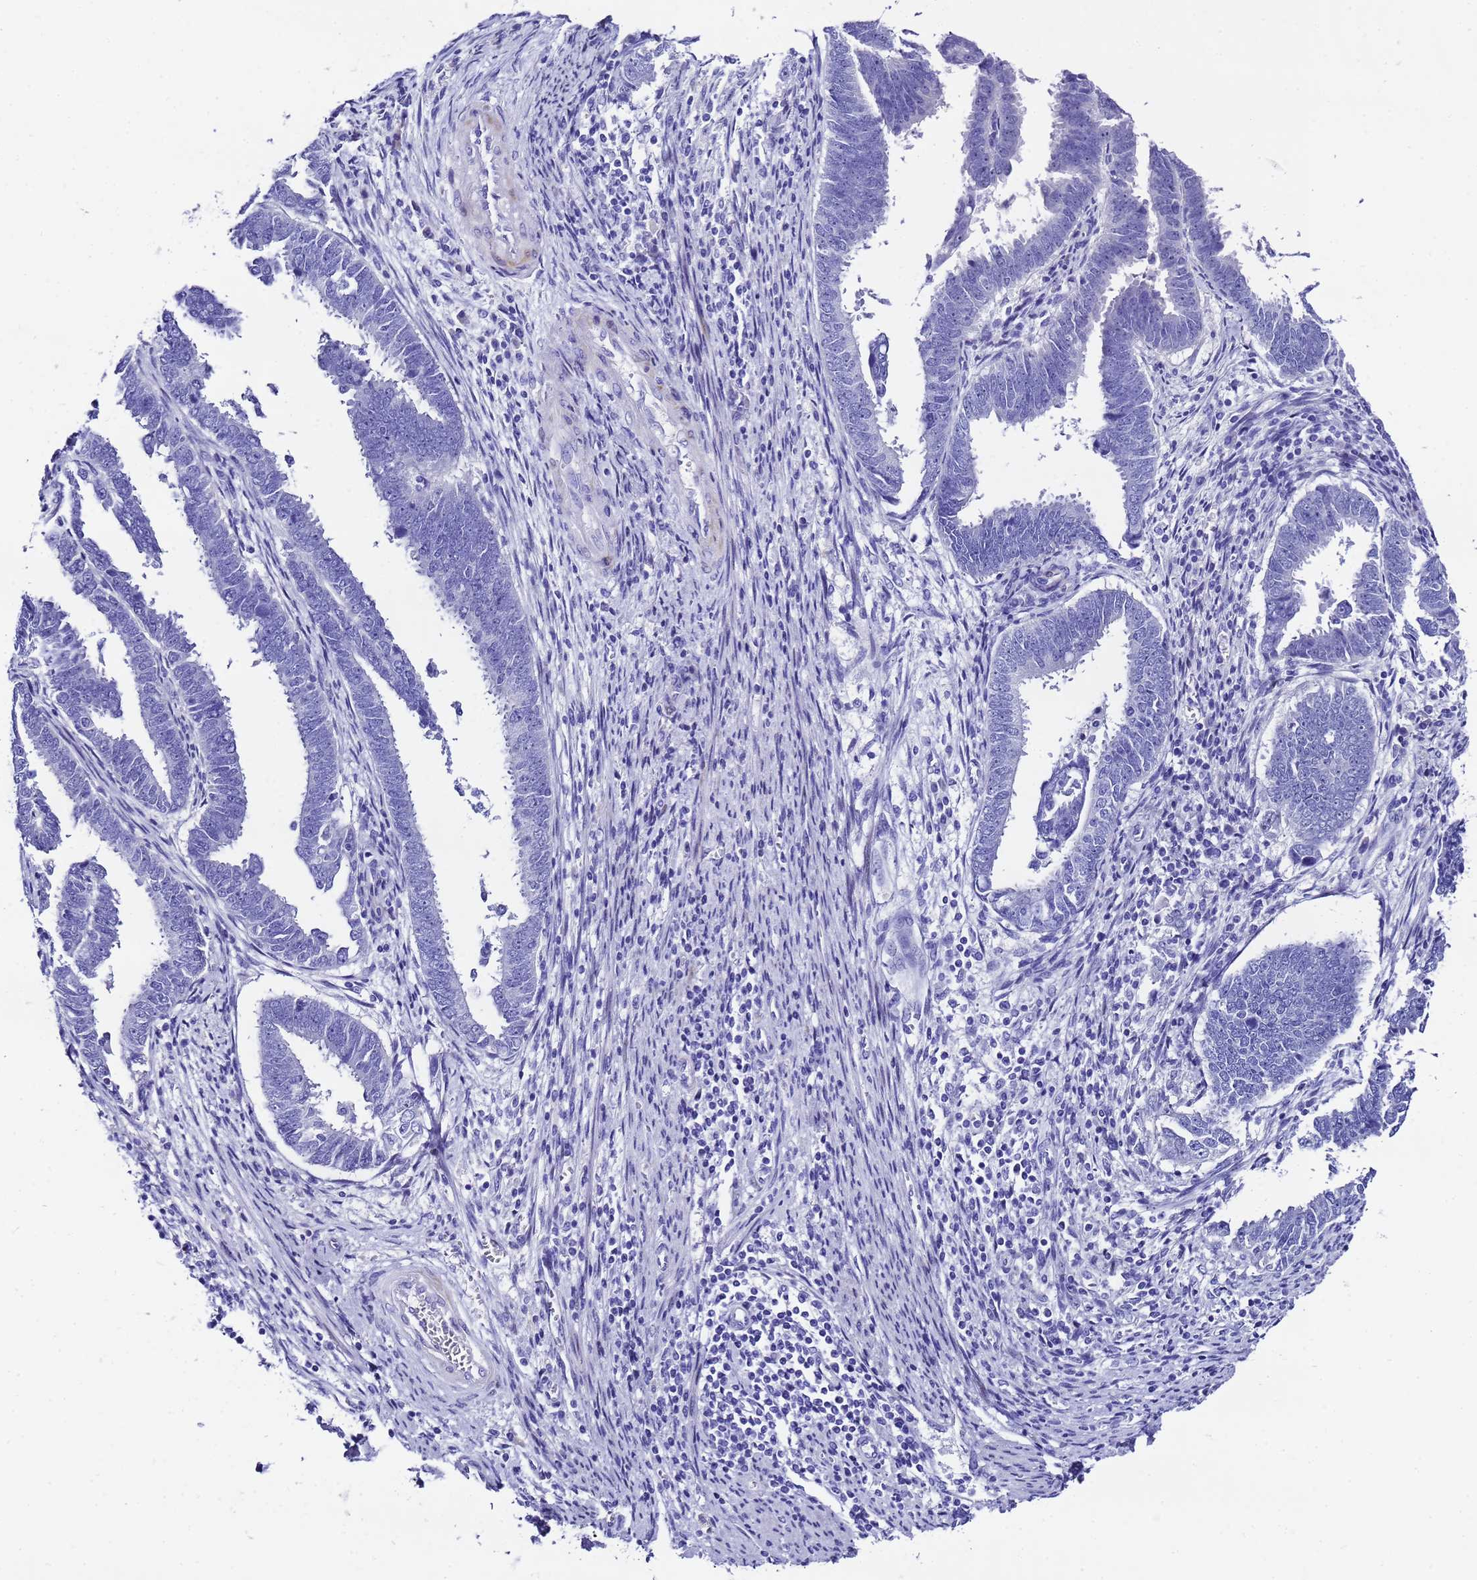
{"staining": {"intensity": "negative", "quantity": "none", "location": "none"}, "tissue": "endometrial cancer", "cell_type": "Tumor cells", "image_type": "cancer", "snomed": [{"axis": "morphology", "description": "Adenocarcinoma, NOS"}, {"axis": "topography", "description": "Endometrium"}], "caption": "IHC micrograph of adenocarcinoma (endometrial) stained for a protein (brown), which demonstrates no expression in tumor cells. (Brightfield microscopy of DAB immunohistochemistry (IHC) at high magnification).", "gene": "UGT2B10", "patient": {"sex": "female", "age": 75}}